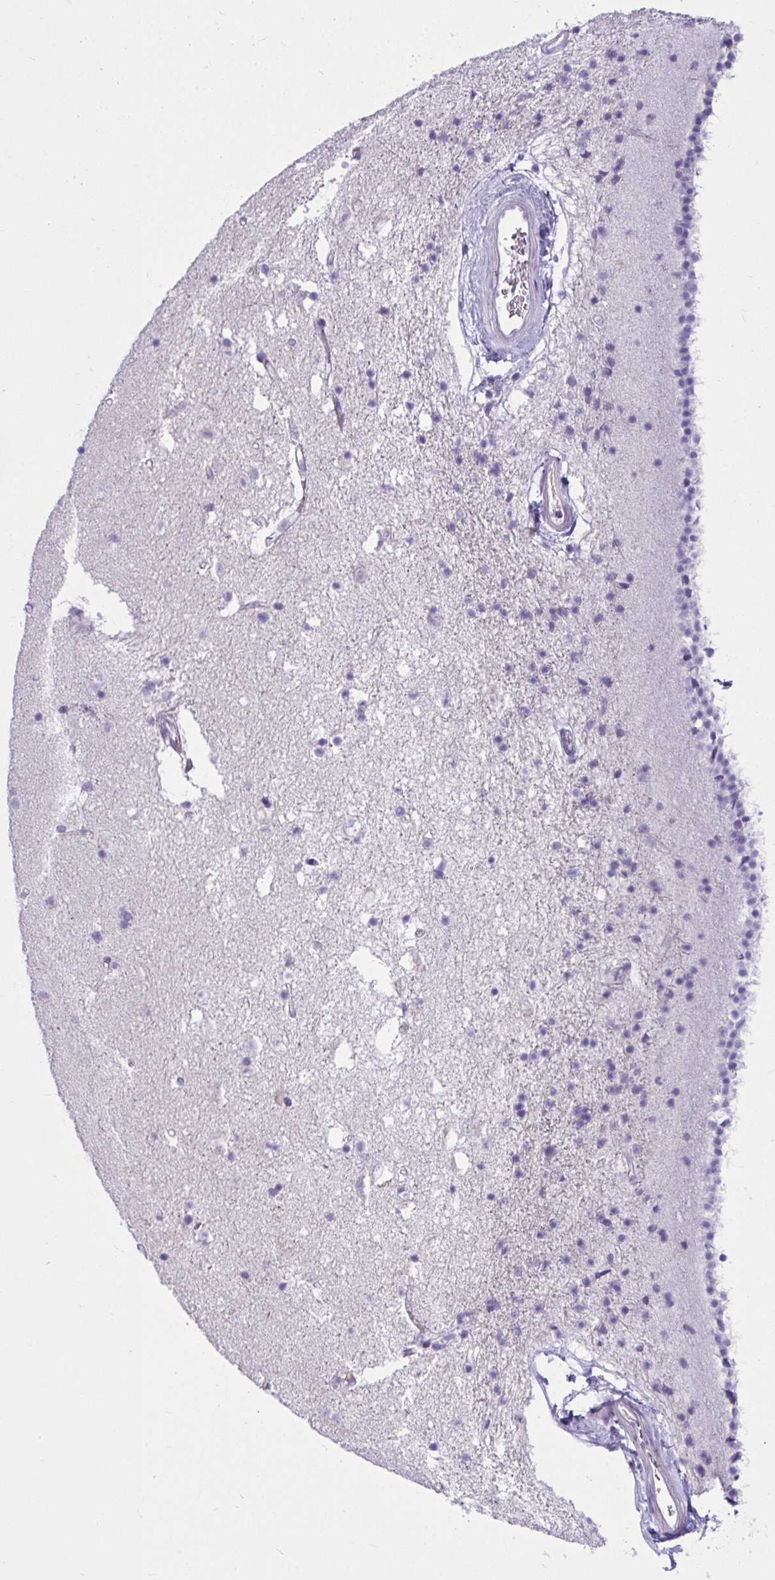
{"staining": {"intensity": "negative", "quantity": "none", "location": "none"}, "tissue": "caudate", "cell_type": "Glial cells", "image_type": "normal", "snomed": [{"axis": "morphology", "description": "Normal tissue, NOS"}, {"axis": "topography", "description": "Lateral ventricle wall"}], "caption": "This is an immunohistochemistry (IHC) image of normal human caudate. There is no expression in glial cells.", "gene": "CTSZ", "patient": {"sex": "female", "age": 71}}